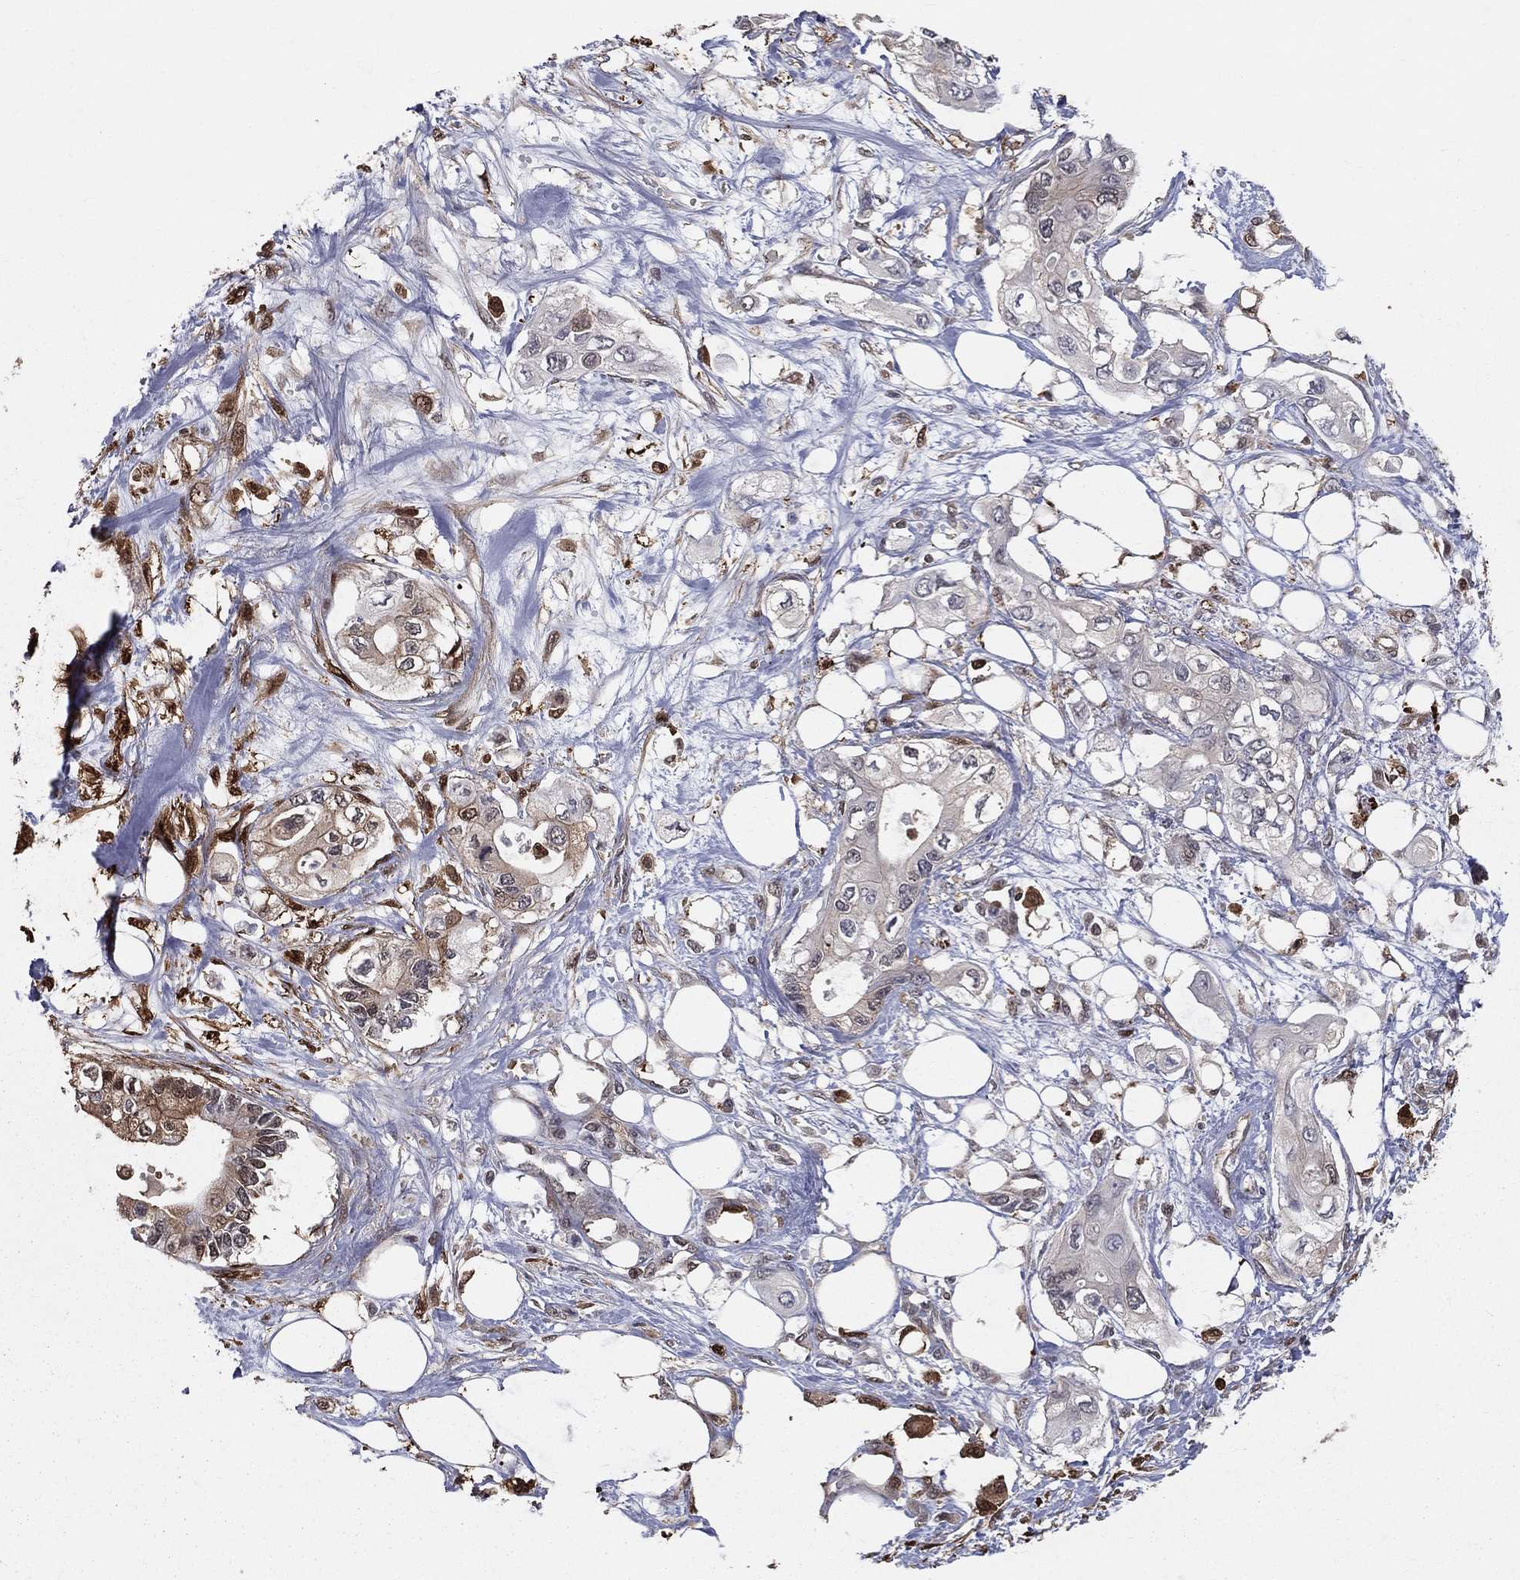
{"staining": {"intensity": "moderate", "quantity": "<25%", "location": "cytoplasmic/membranous,nuclear"}, "tissue": "pancreatic cancer", "cell_type": "Tumor cells", "image_type": "cancer", "snomed": [{"axis": "morphology", "description": "Adenocarcinoma, NOS"}, {"axis": "topography", "description": "Pancreas"}], "caption": "Moderate cytoplasmic/membranous and nuclear staining for a protein is seen in about <25% of tumor cells of adenocarcinoma (pancreatic) using immunohistochemistry (IHC).", "gene": "ENO1", "patient": {"sex": "female", "age": 63}}